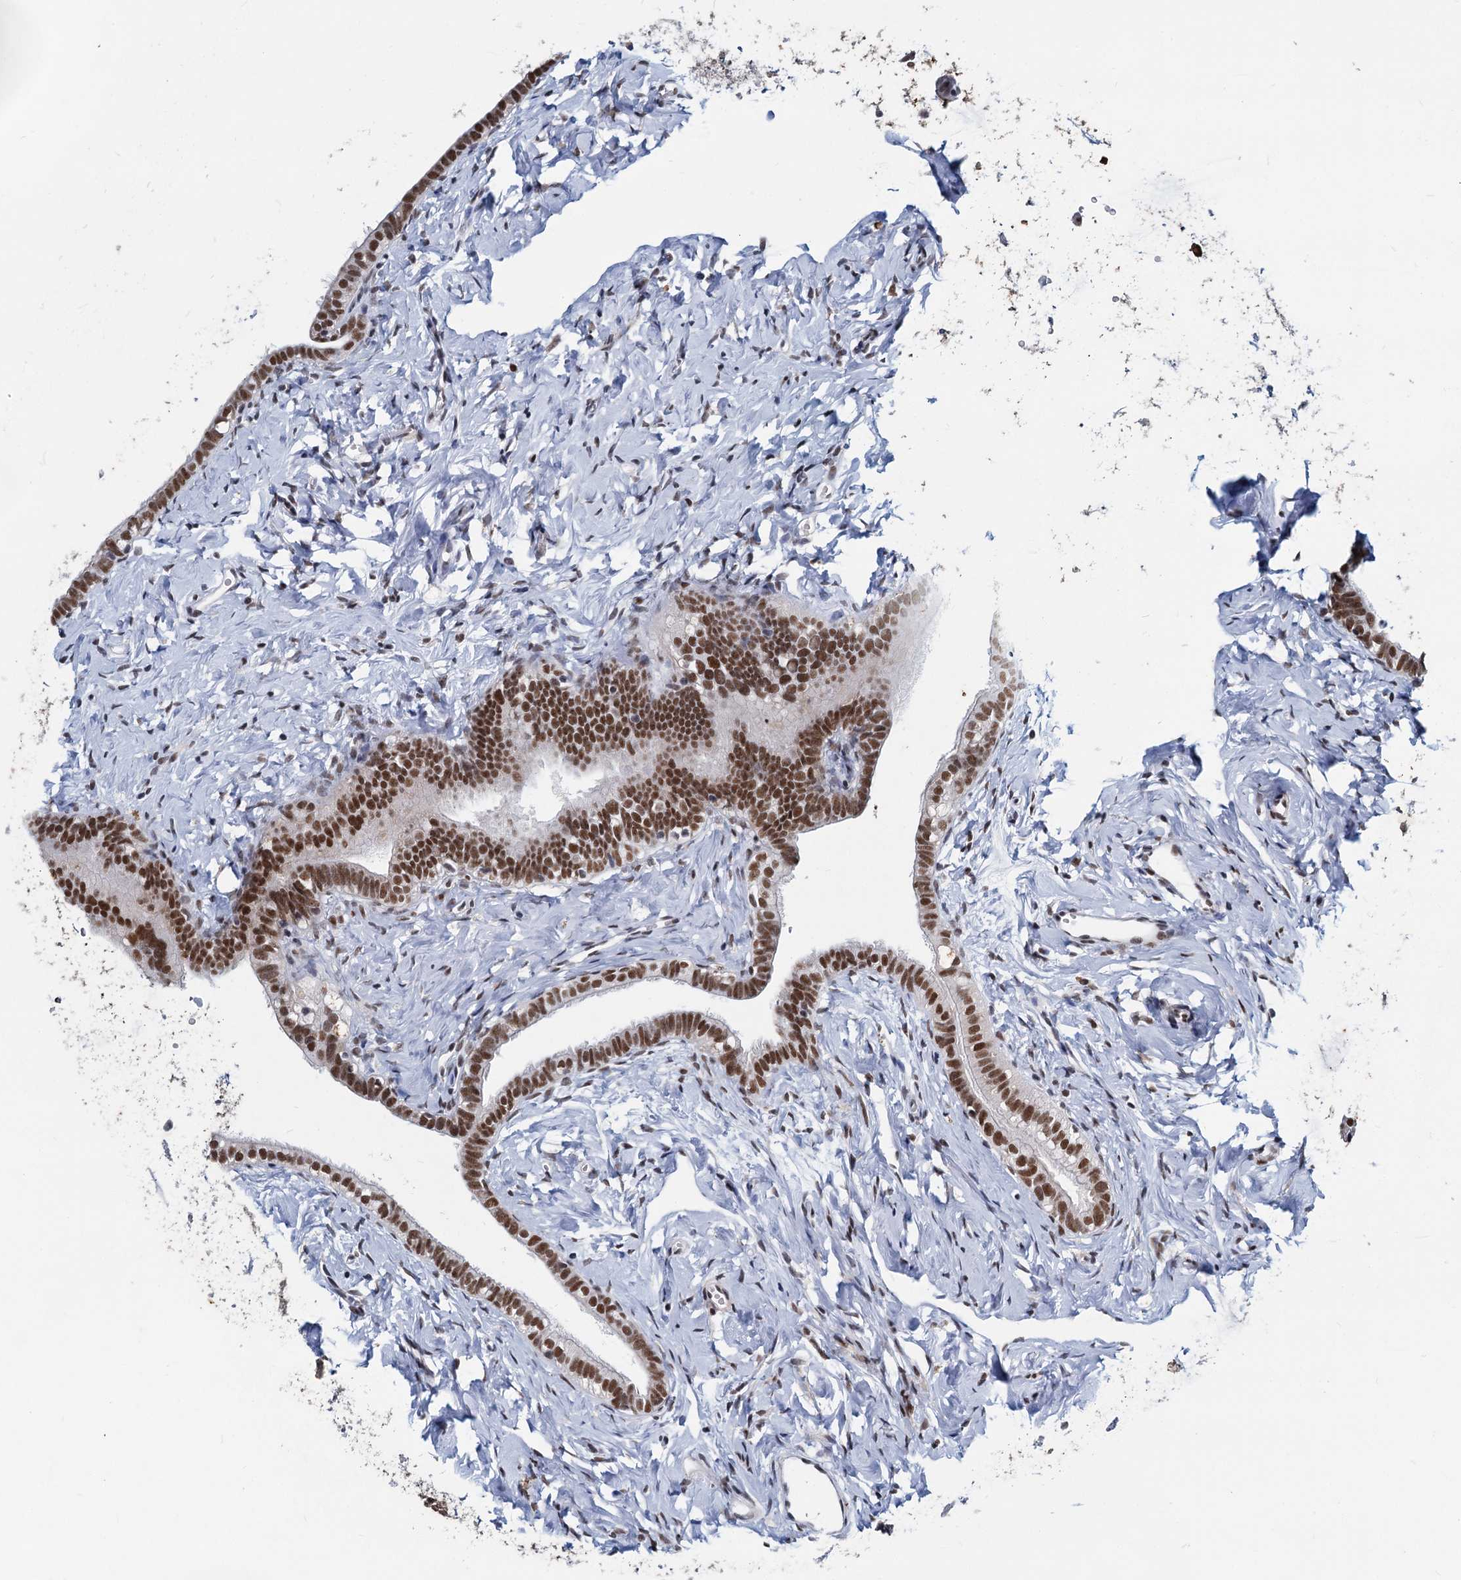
{"staining": {"intensity": "moderate", "quantity": ">75%", "location": "nuclear"}, "tissue": "fallopian tube", "cell_type": "Glandular cells", "image_type": "normal", "snomed": [{"axis": "morphology", "description": "Normal tissue, NOS"}, {"axis": "topography", "description": "Fallopian tube"}], "caption": "Immunohistochemical staining of normal fallopian tube shows moderate nuclear protein staining in about >75% of glandular cells. The staining was performed using DAB (3,3'-diaminobenzidine) to visualize the protein expression in brown, while the nuclei were stained in blue with hematoxylin (Magnification: 20x).", "gene": "METTL14", "patient": {"sex": "female", "age": 66}}